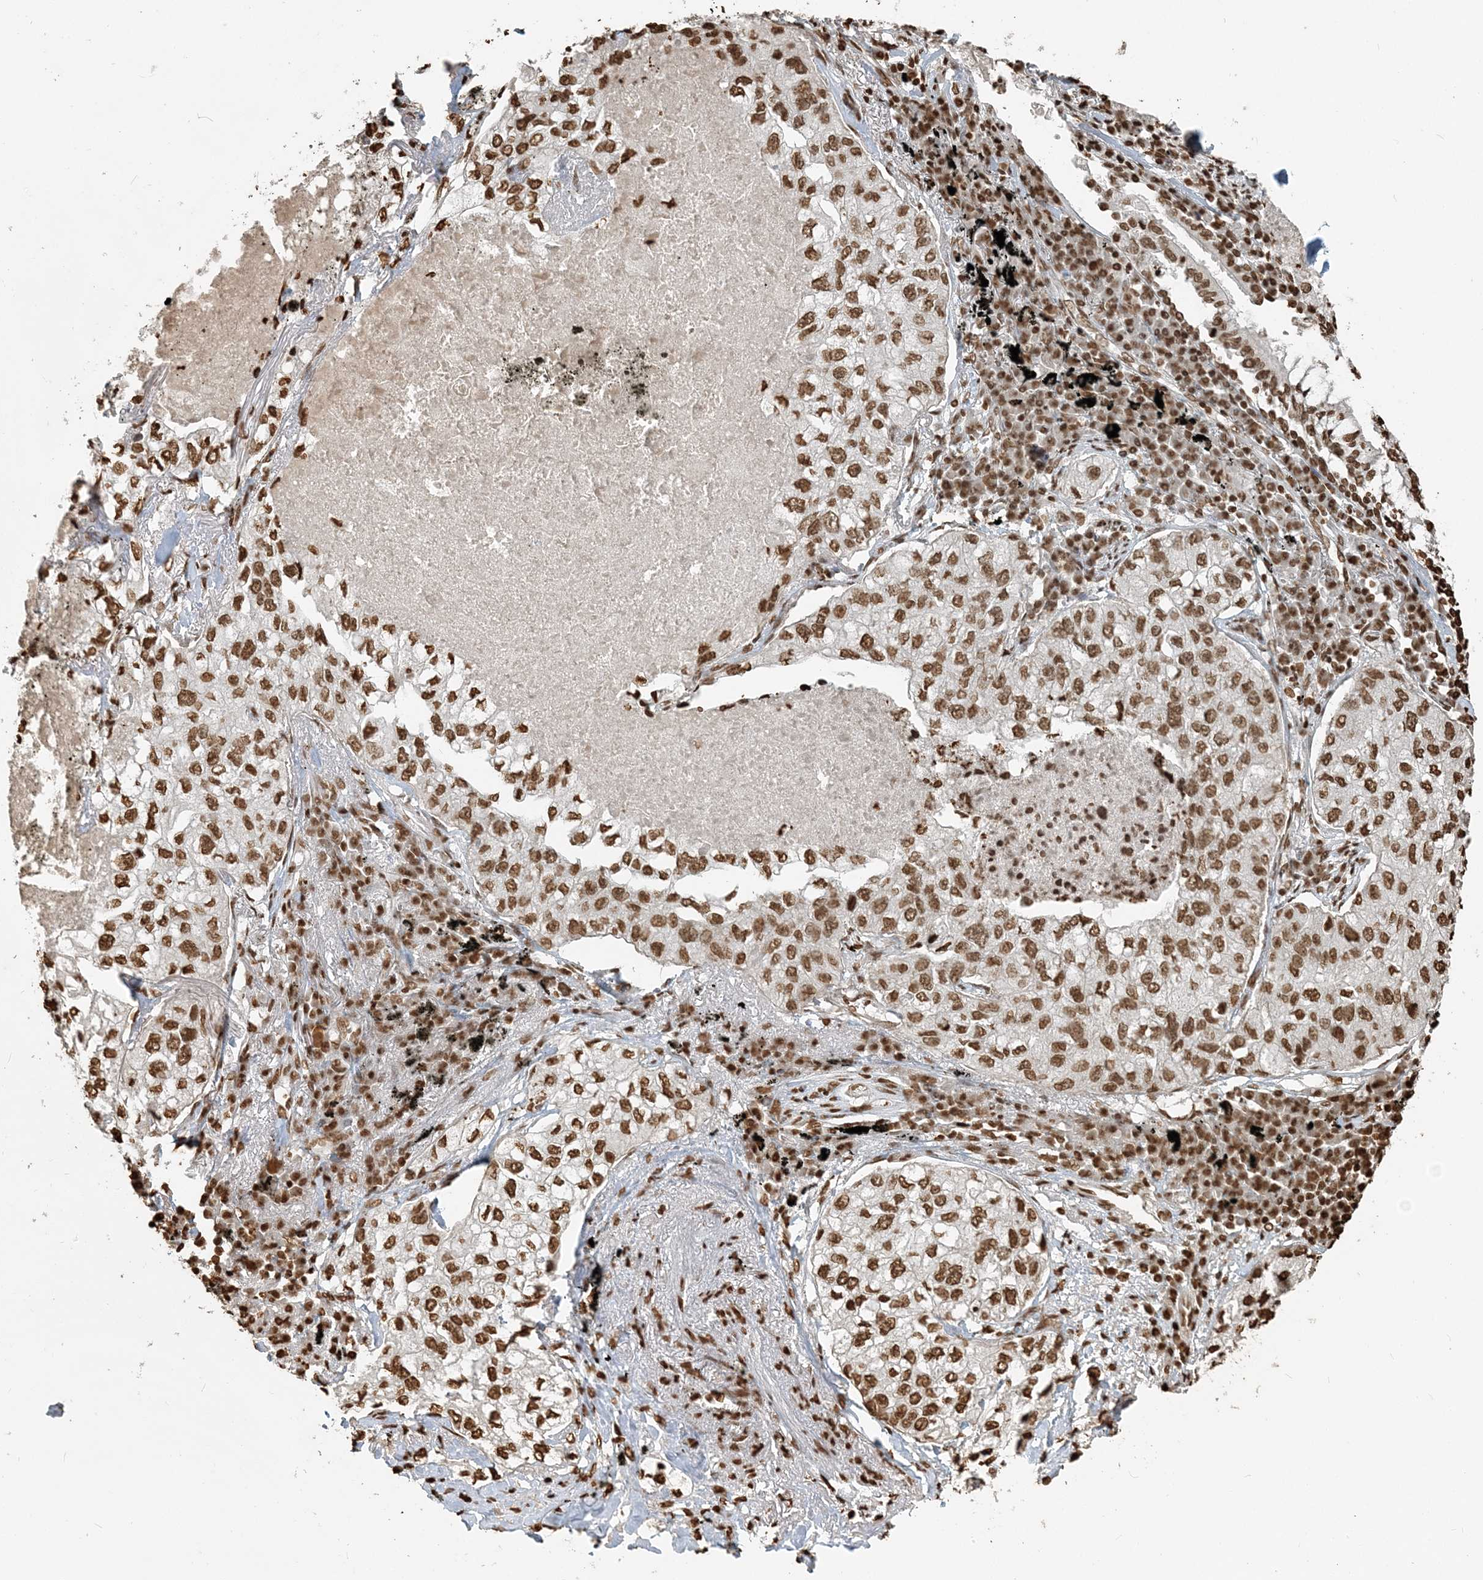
{"staining": {"intensity": "moderate", "quantity": ">75%", "location": "nuclear"}, "tissue": "lung cancer", "cell_type": "Tumor cells", "image_type": "cancer", "snomed": [{"axis": "morphology", "description": "Adenocarcinoma, NOS"}, {"axis": "topography", "description": "Lung"}], "caption": "Protein expression analysis of lung adenocarcinoma demonstrates moderate nuclear positivity in about >75% of tumor cells. (Brightfield microscopy of DAB IHC at high magnification).", "gene": "H3-3B", "patient": {"sex": "male", "age": 65}}